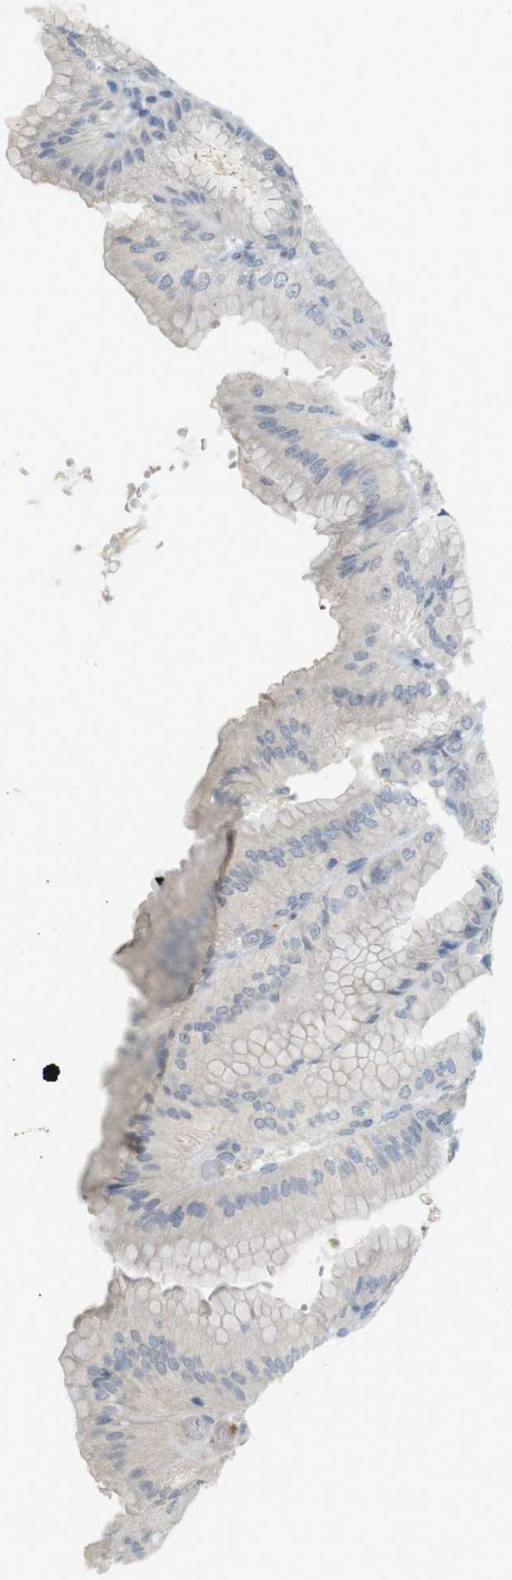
{"staining": {"intensity": "weak", "quantity": "<25%", "location": "cytoplasmic/membranous"}, "tissue": "stomach", "cell_type": "Glandular cells", "image_type": "normal", "snomed": [{"axis": "morphology", "description": "Normal tissue, NOS"}, {"axis": "topography", "description": "Stomach, lower"}], "caption": "Micrograph shows no significant protein staining in glandular cells of normal stomach.", "gene": "PDE3A", "patient": {"sex": "male", "age": 71}}